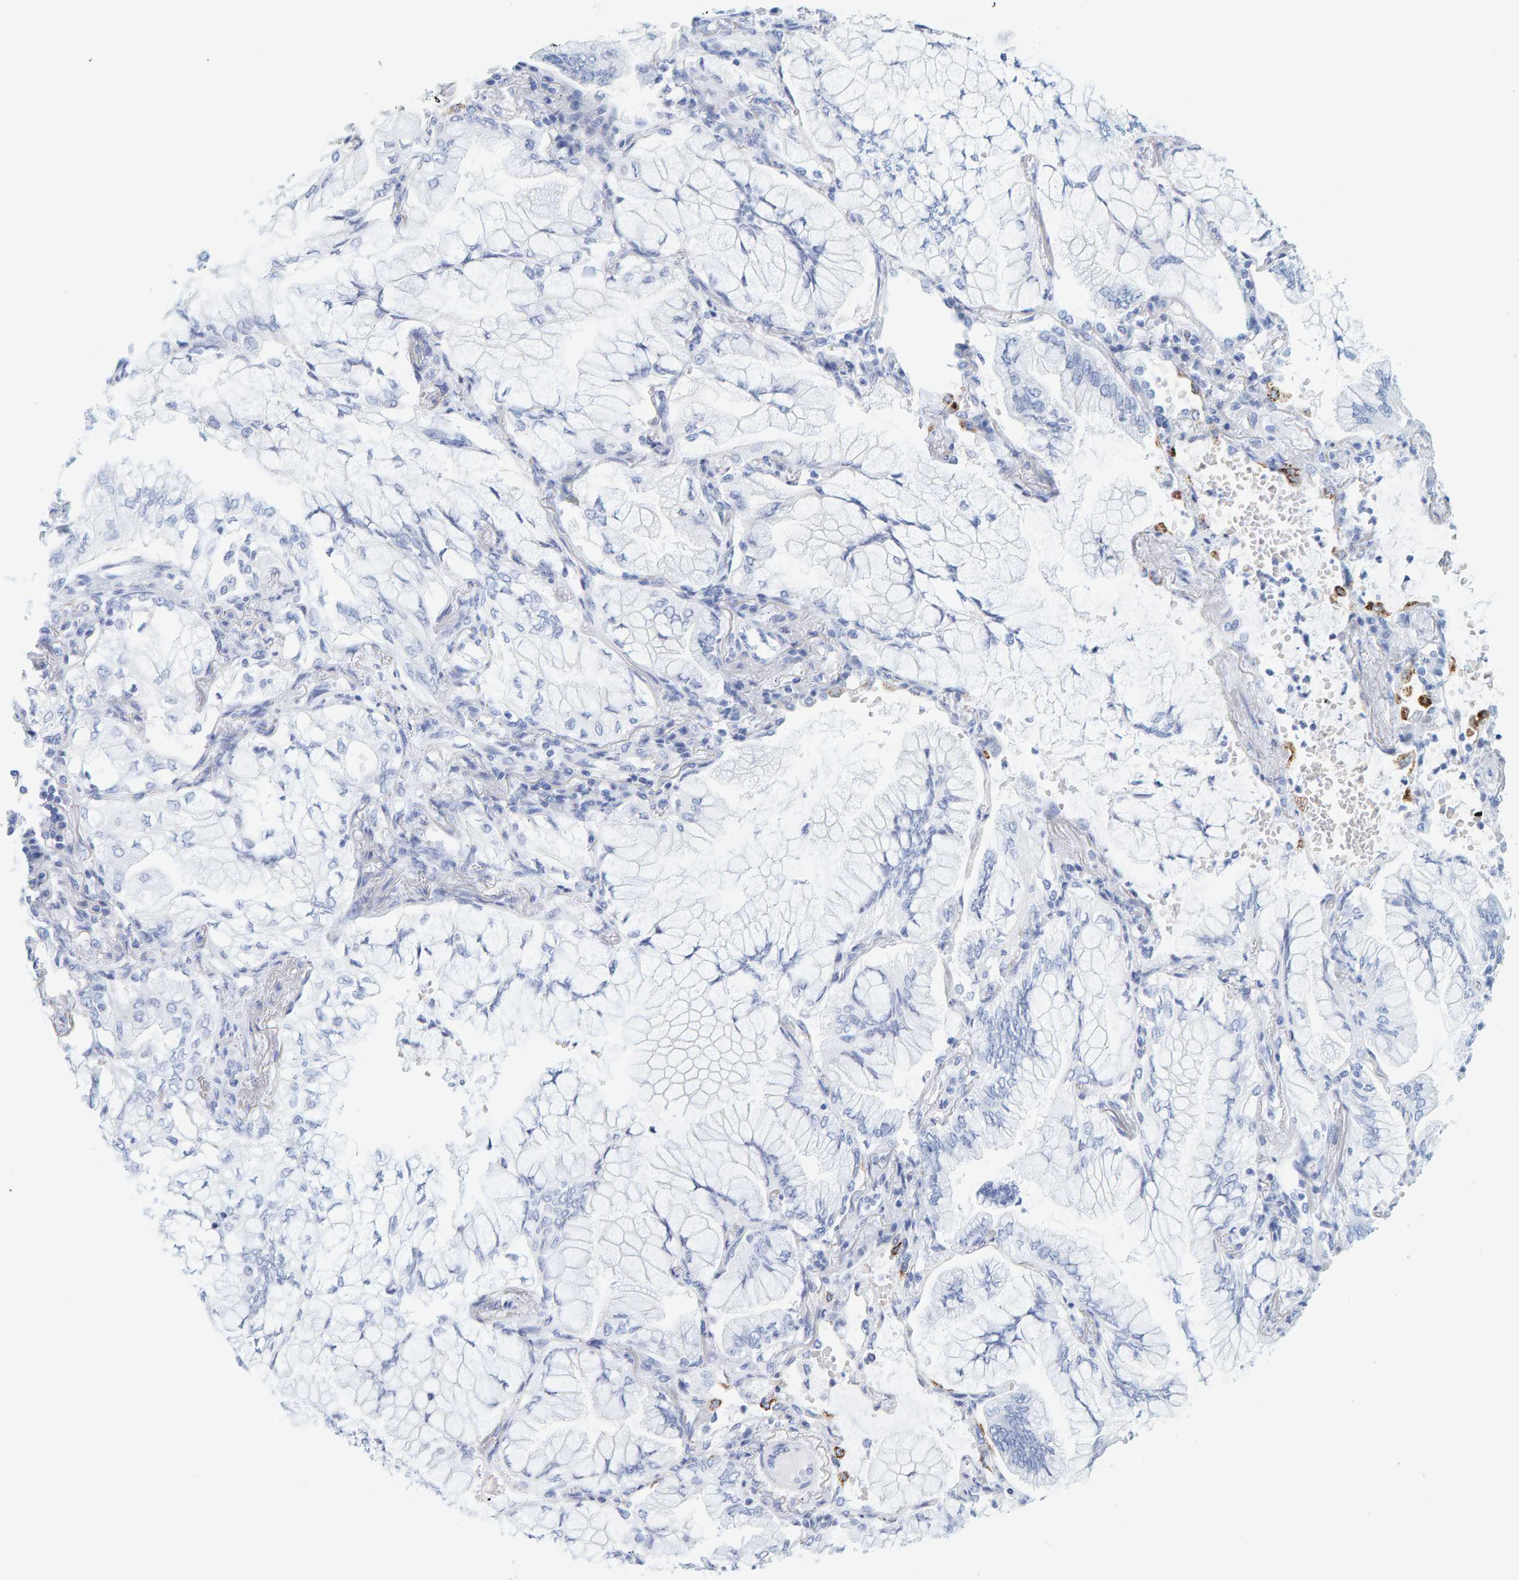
{"staining": {"intensity": "negative", "quantity": "none", "location": "none"}, "tissue": "lung cancer", "cell_type": "Tumor cells", "image_type": "cancer", "snomed": [{"axis": "morphology", "description": "Adenocarcinoma, NOS"}, {"axis": "topography", "description": "Lung"}], "caption": "Immunohistochemical staining of lung cancer demonstrates no significant expression in tumor cells.", "gene": "SFTPC", "patient": {"sex": "female", "age": 70}}